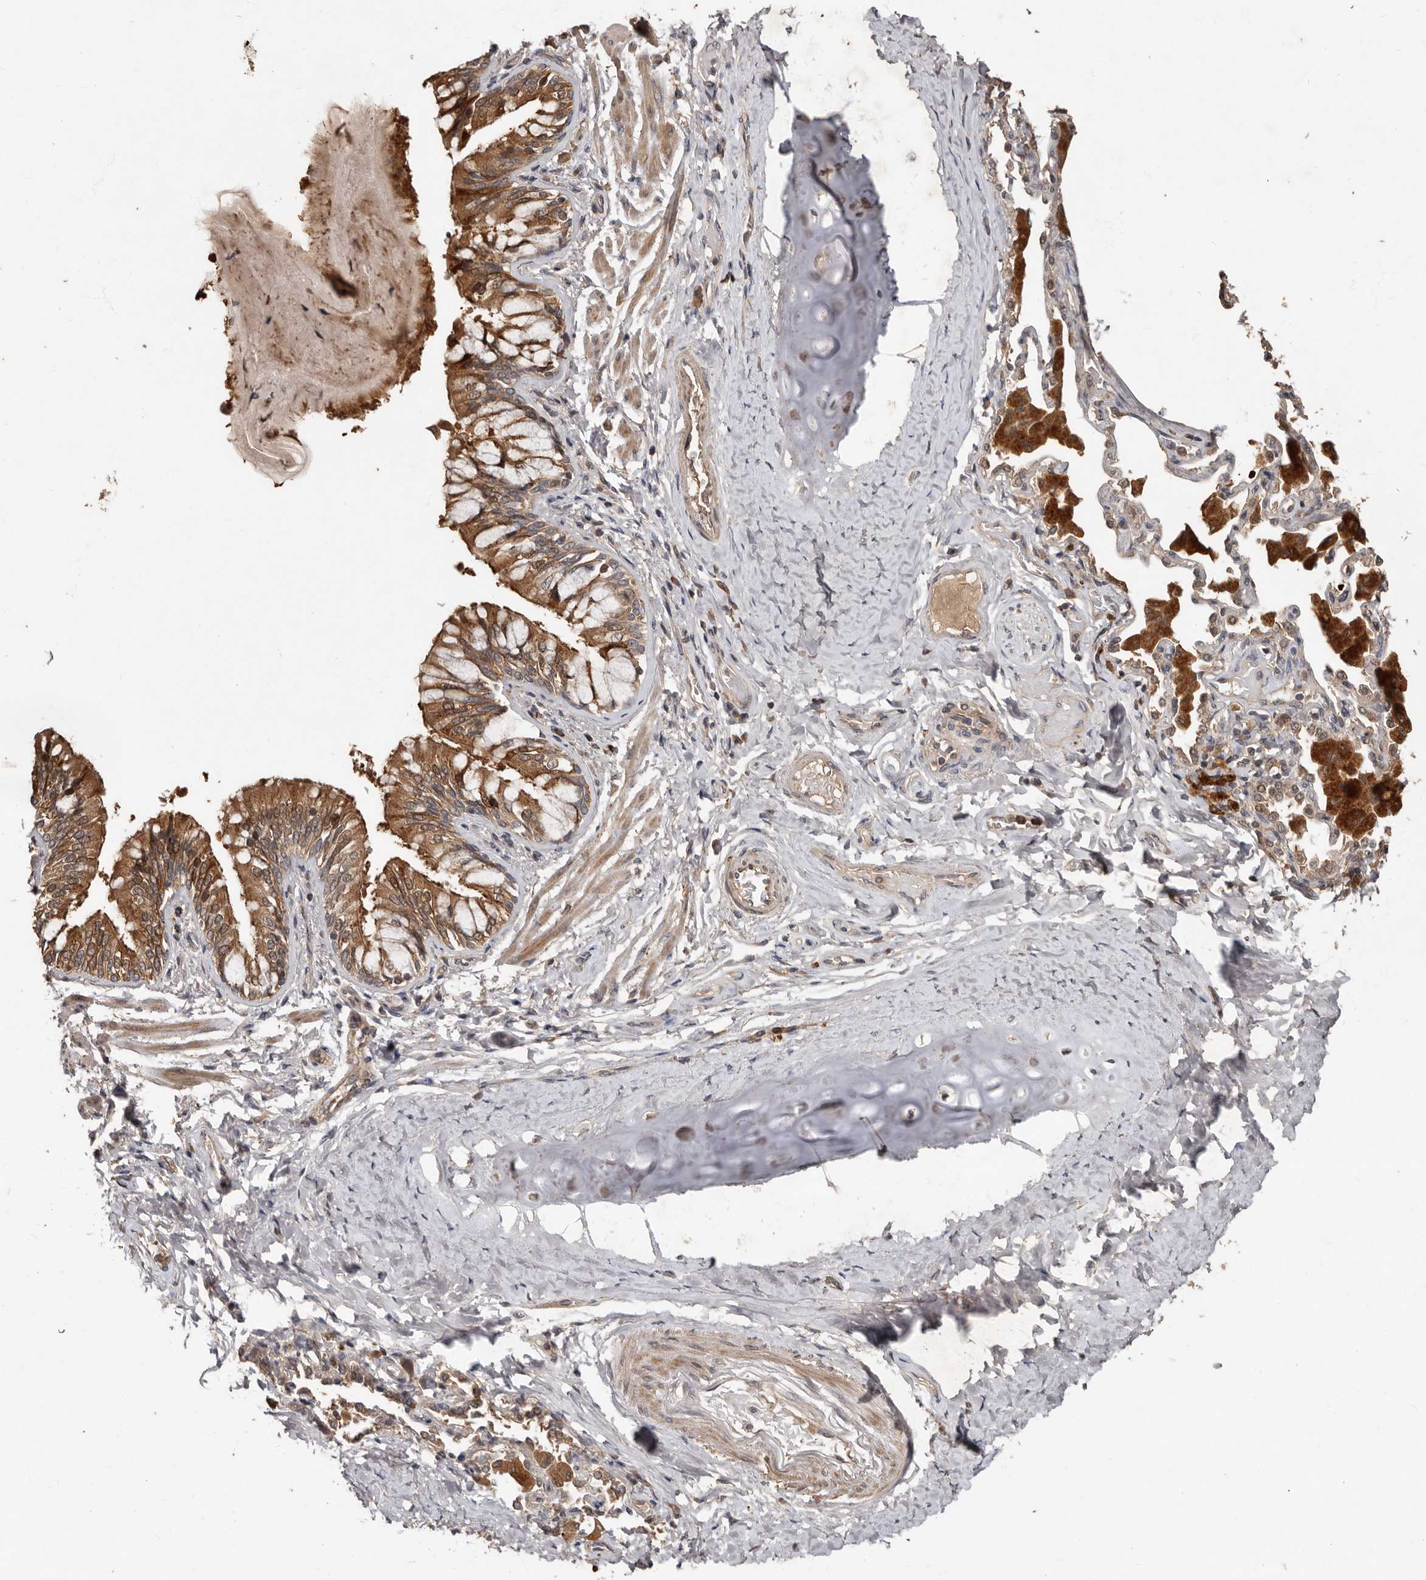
{"staining": {"intensity": "strong", "quantity": ">75%", "location": "cytoplasmic/membranous"}, "tissue": "bronchus", "cell_type": "Respiratory epithelial cells", "image_type": "normal", "snomed": [{"axis": "morphology", "description": "Normal tissue, NOS"}, {"axis": "morphology", "description": "Inflammation, NOS"}, {"axis": "topography", "description": "Bronchus"}, {"axis": "topography", "description": "Lung"}], "caption": "Unremarkable bronchus was stained to show a protein in brown. There is high levels of strong cytoplasmic/membranous staining in approximately >75% of respiratory epithelial cells. (Brightfield microscopy of DAB IHC at high magnification).", "gene": "KIF26B", "patient": {"sex": "female", "age": 46}}